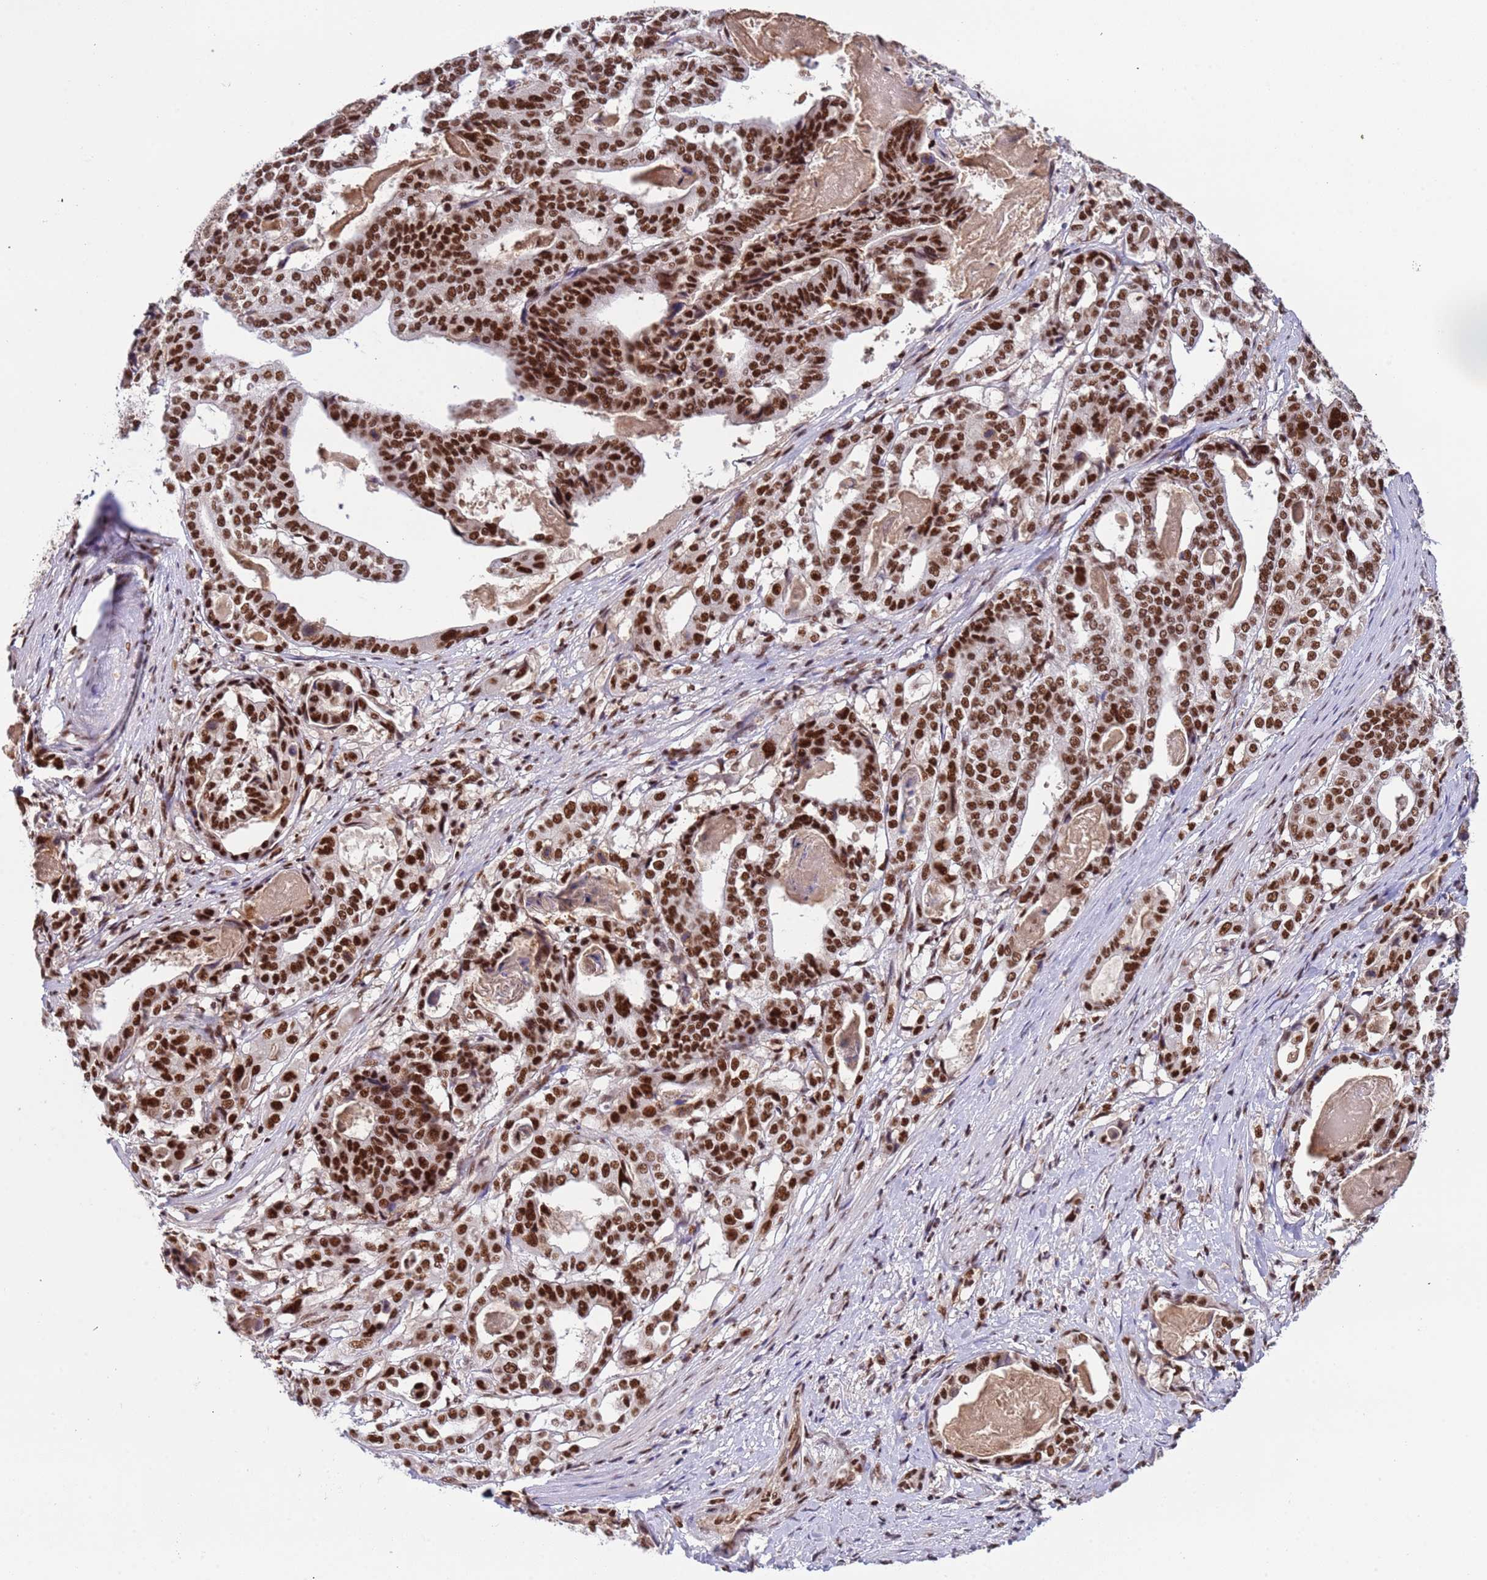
{"staining": {"intensity": "strong", "quantity": ">75%", "location": "nuclear"}, "tissue": "stomach cancer", "cell_type": "Tumor cells", "image_type": "cancer", "snomed": [{"axis": "morphology", "description": "Adenocarcinoma, NOS"}, {"axis": "topography", "description": "Stomach"}], "caption": "The immunohistochemical stain highlights strong nuclear expression in tumor cells of stomach cancer (adenocarcinoma) tissue.", "gene": "SRRT", "patient": {"sex": "male", "age": 48}}